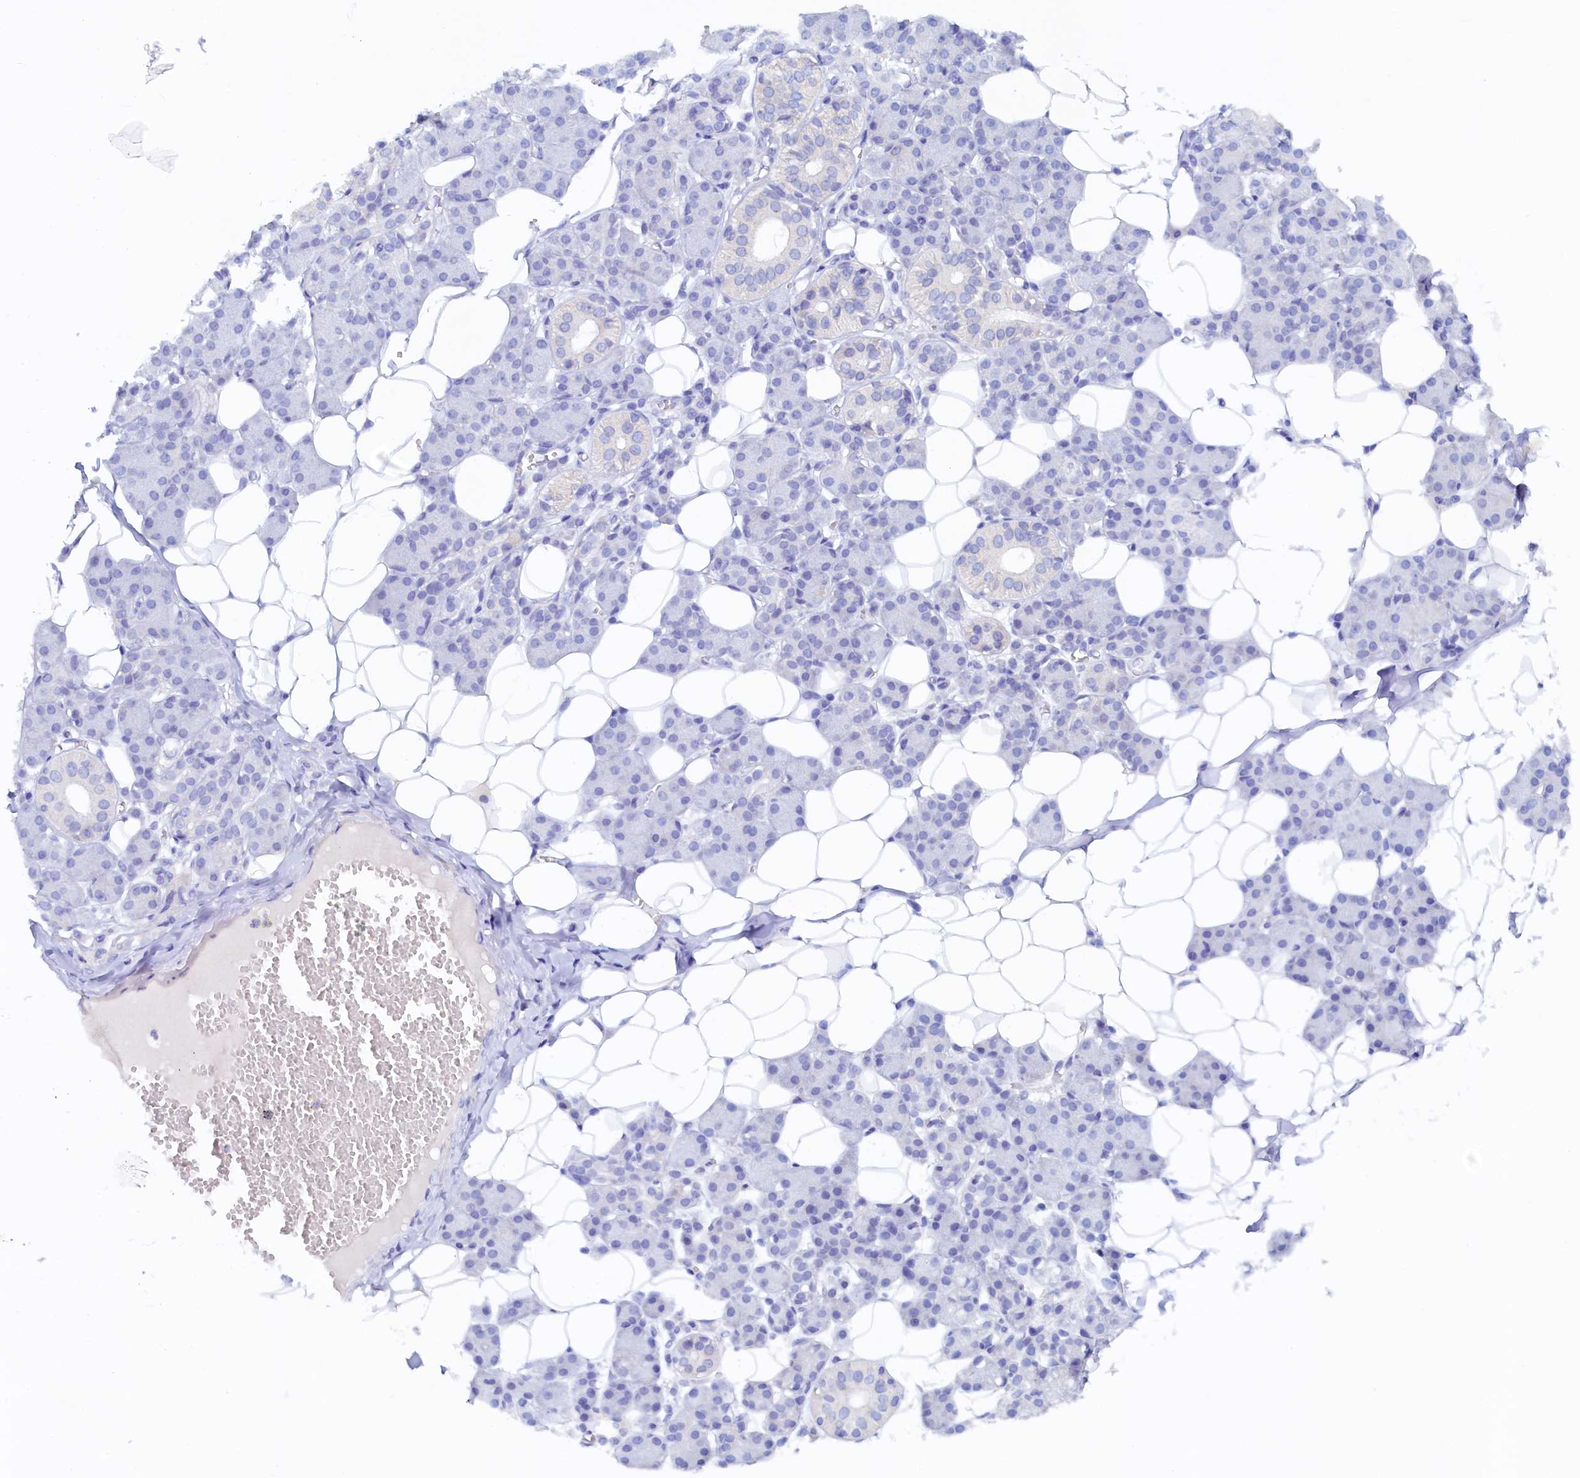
{"staining": {"intensity": "negative", "quantity": "none", "location": "none"}, "tissue": "salivary gland", "cell_type": "Glandular cells", "image_type": "normal", "snomed": [{"axis": "morphology", "description": "Normal tissue, NOS"}, {"axis": "topography", "description": "Salivary gland"}], "caption": "Salivary gland was stained to show a protein in brown. There is no significant expression in glandular cells. (DAB (3,3'-diaminobenzidine) immunohistochemistry (IHC) with hematoxylin counter stain).", "gene": "DTD1", "patient": {"sex": "female", "age": 33}}